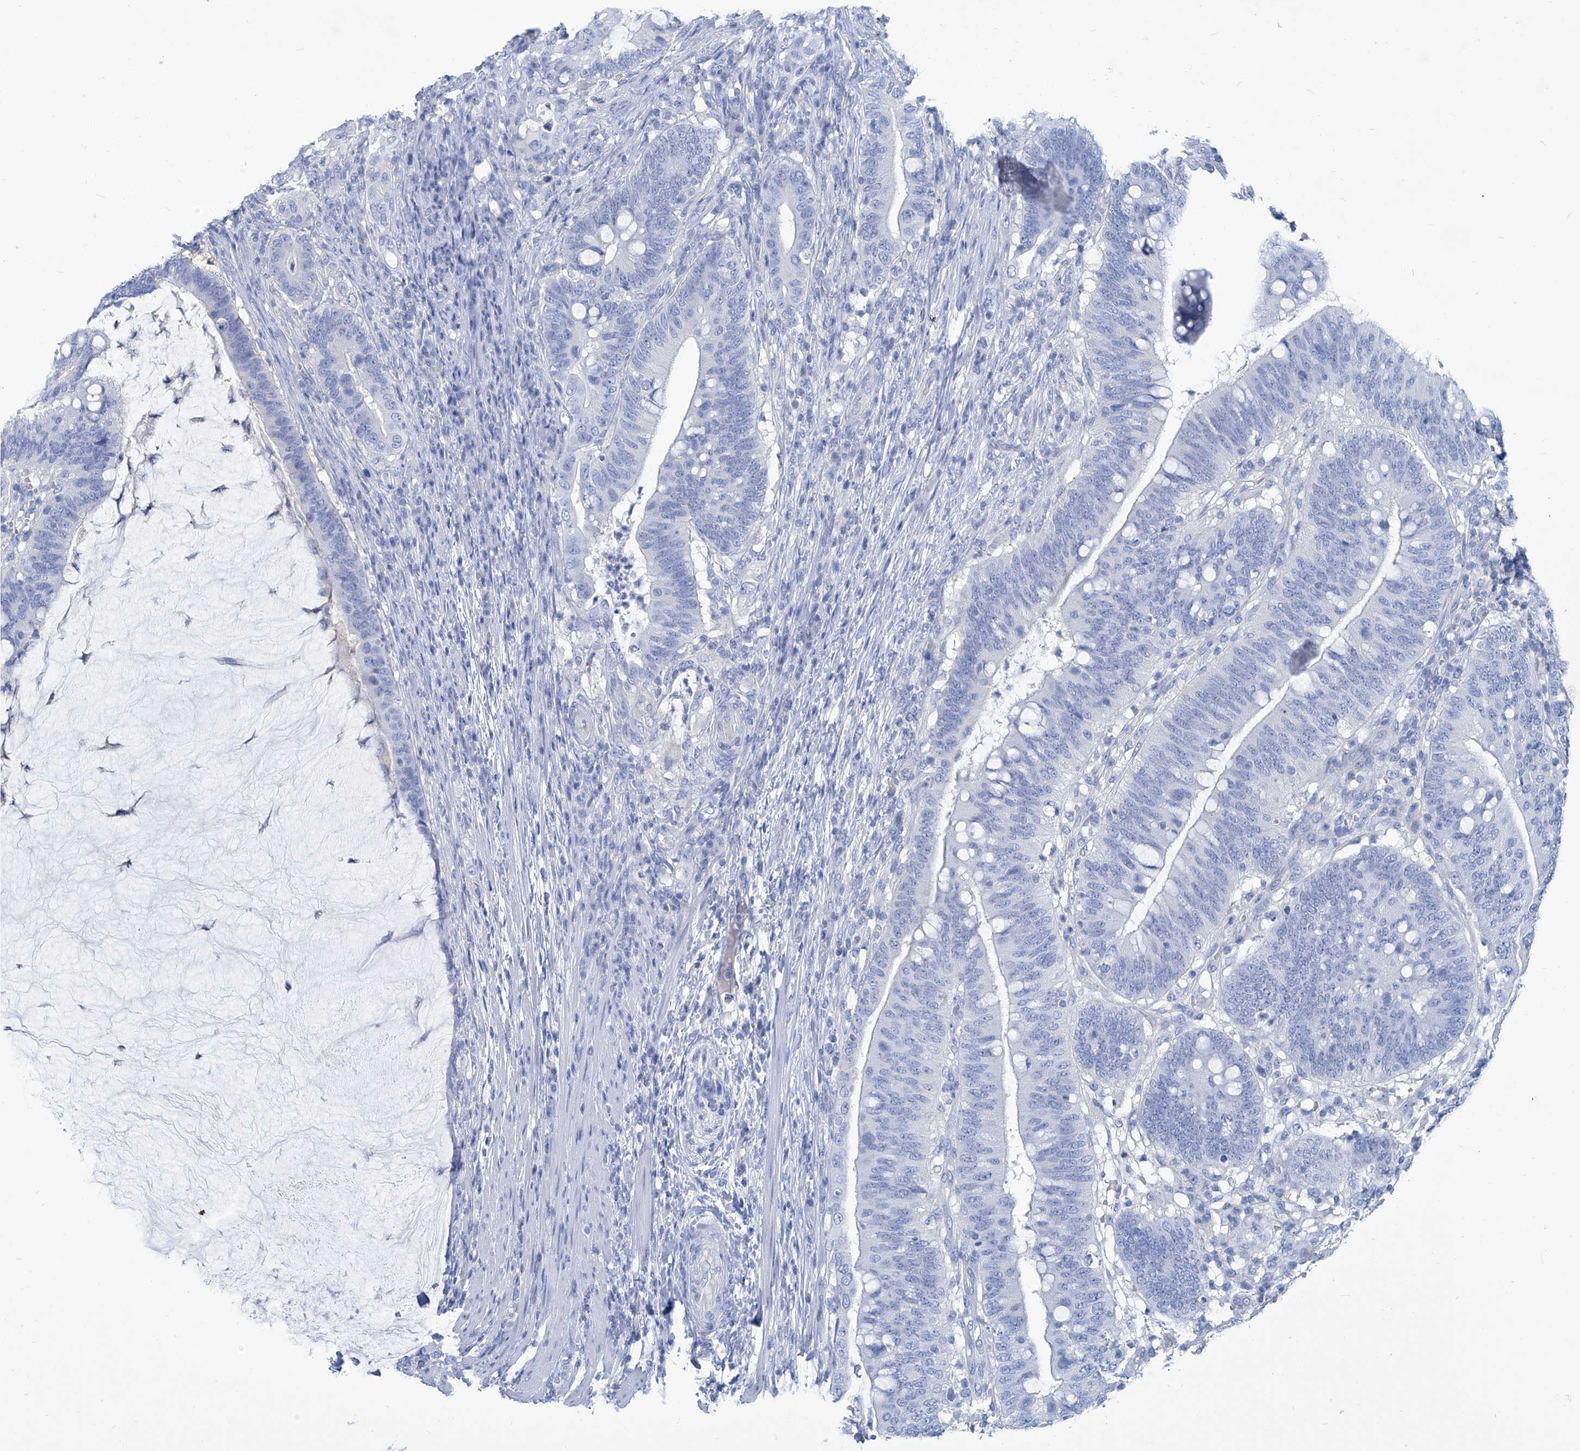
{"staining": {"intensity": "negative", "quantity": "none", "location": "none"}, "tissue": "colorectal cancer", "cell_type": "Tumor cells", "image_type": "cancer", "snomed": [{"axis": "morphology", "description": "Adenocarcinoma, NOS"}, {"axis": "topography", "description": "Colon"}], "caption": "The photomicrograph demonstrates no staining of tumor cells in colorectal adenocarcinoma.", "gene": "PFKL", "patient": {"sex": "female", "age": 66}}